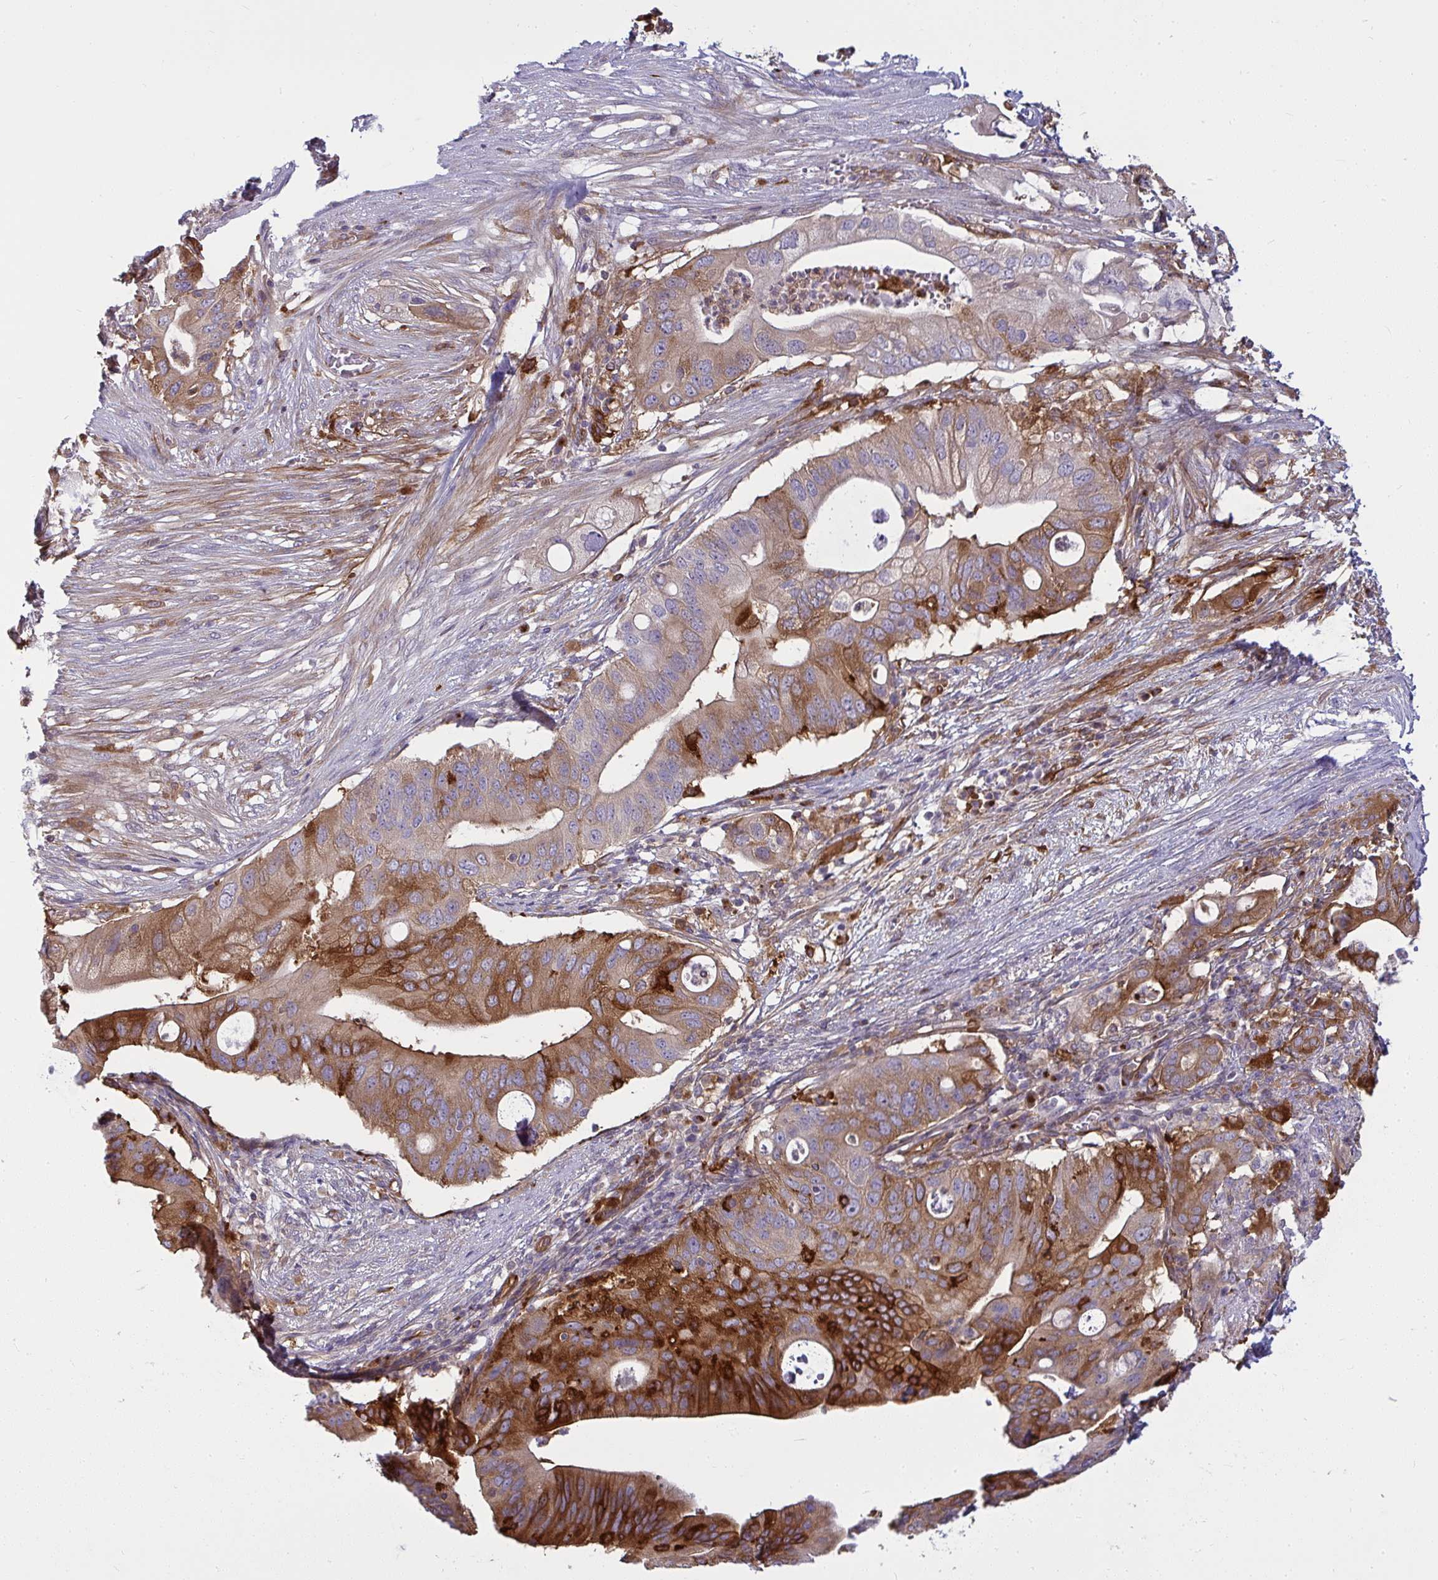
{"staining": {"intensity": "strong", "quantity": "25%-75%", "location": "cytoplasmic/membranous"}, "tissue": "pancreatic cancer", "cell_type": "Tumor cells", "image_type": "cancer", "snomed": [{"axis": "morphology", "description": "Adenocarcinoma, NOS"}, {"axis": "topography", "description": "Pancreas"}], "caption": "This micrograph displays immunohistochemistry (IHC) staining of human adenocarcinoma (pancreatic), with high strong cytoplasmic/membranous staining in about 25%-75% of tumor cells.", "gene": "IFIT3", "patient": {"sex": "female", "age": 72}}